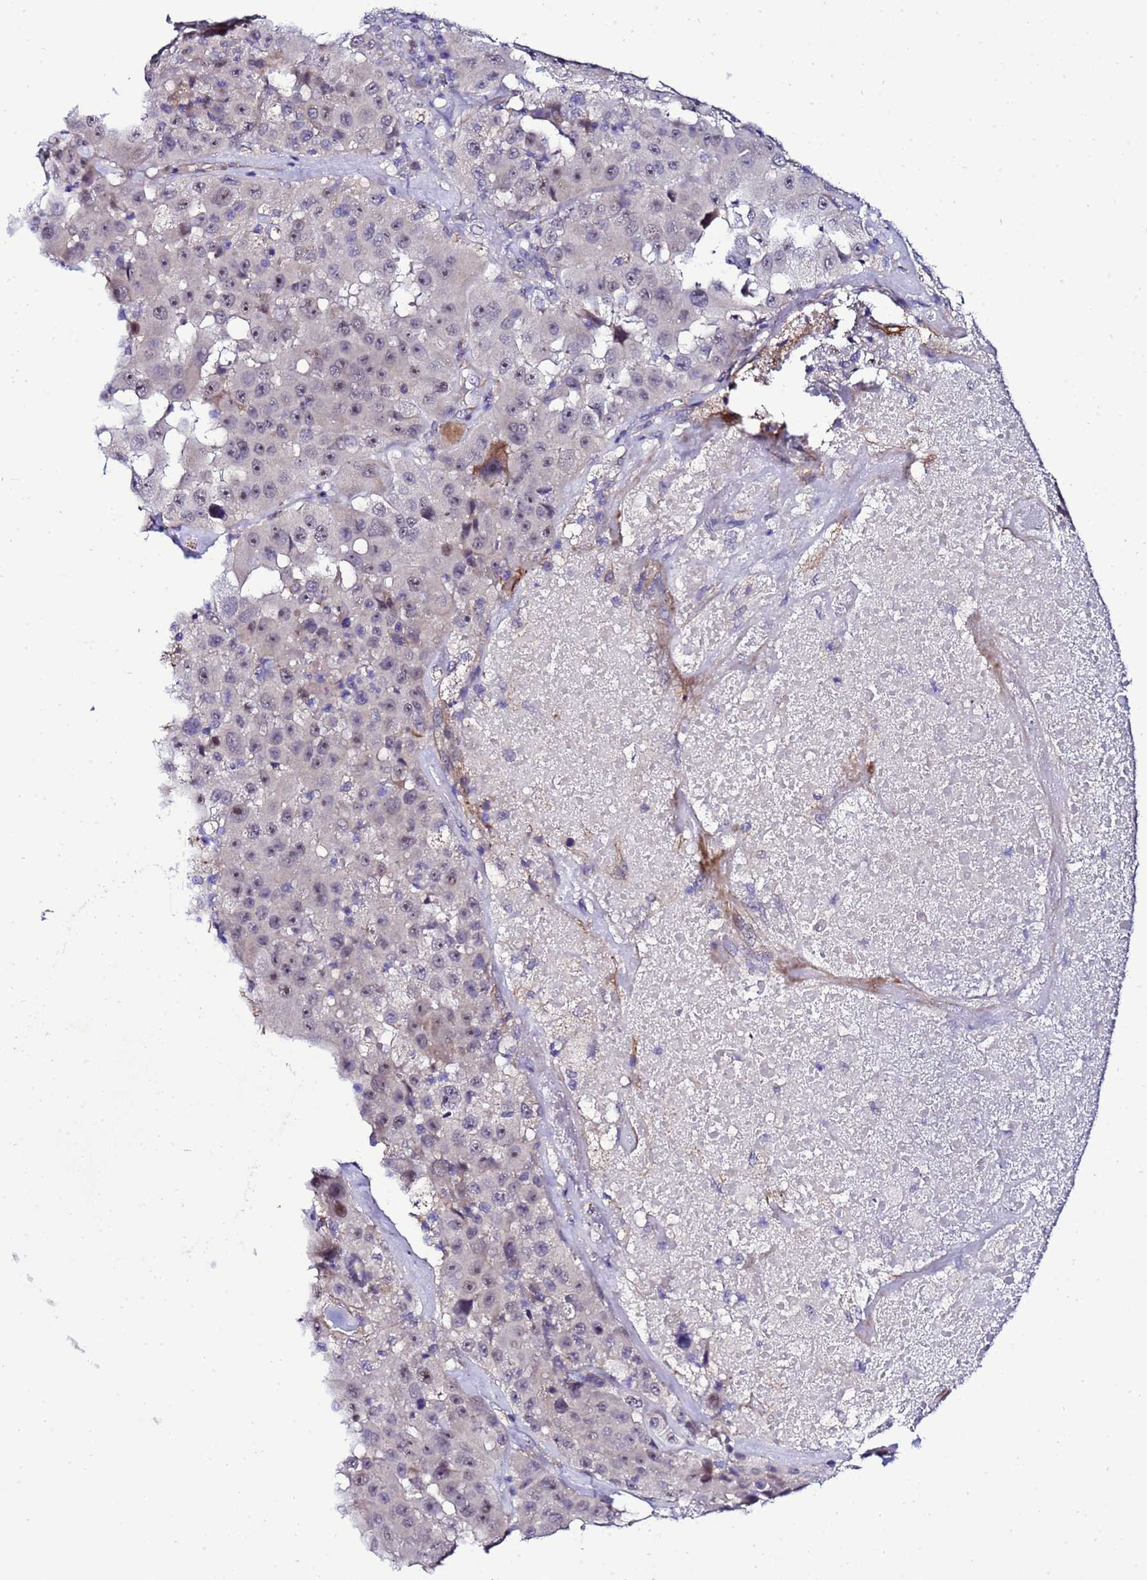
{"staining": {"intensity": "weak", "quantity": "<25%", "location": "nuclear"}, "tissue": "melanoma", "cell_type": "Tumor cells", "image_type": "cancer", "snomed": [{"axis": "morphology", "description": "Malignant melanoma, Metastatic site"}, {"axis": "topography", "description": "Lymph node"}], "caption": "A histopathology image of human malignant melanoma (metastatic site) is negative for staining in tumor cells.", "gene": "GZF1", "patient": {"sex": "male", "age": 62}}